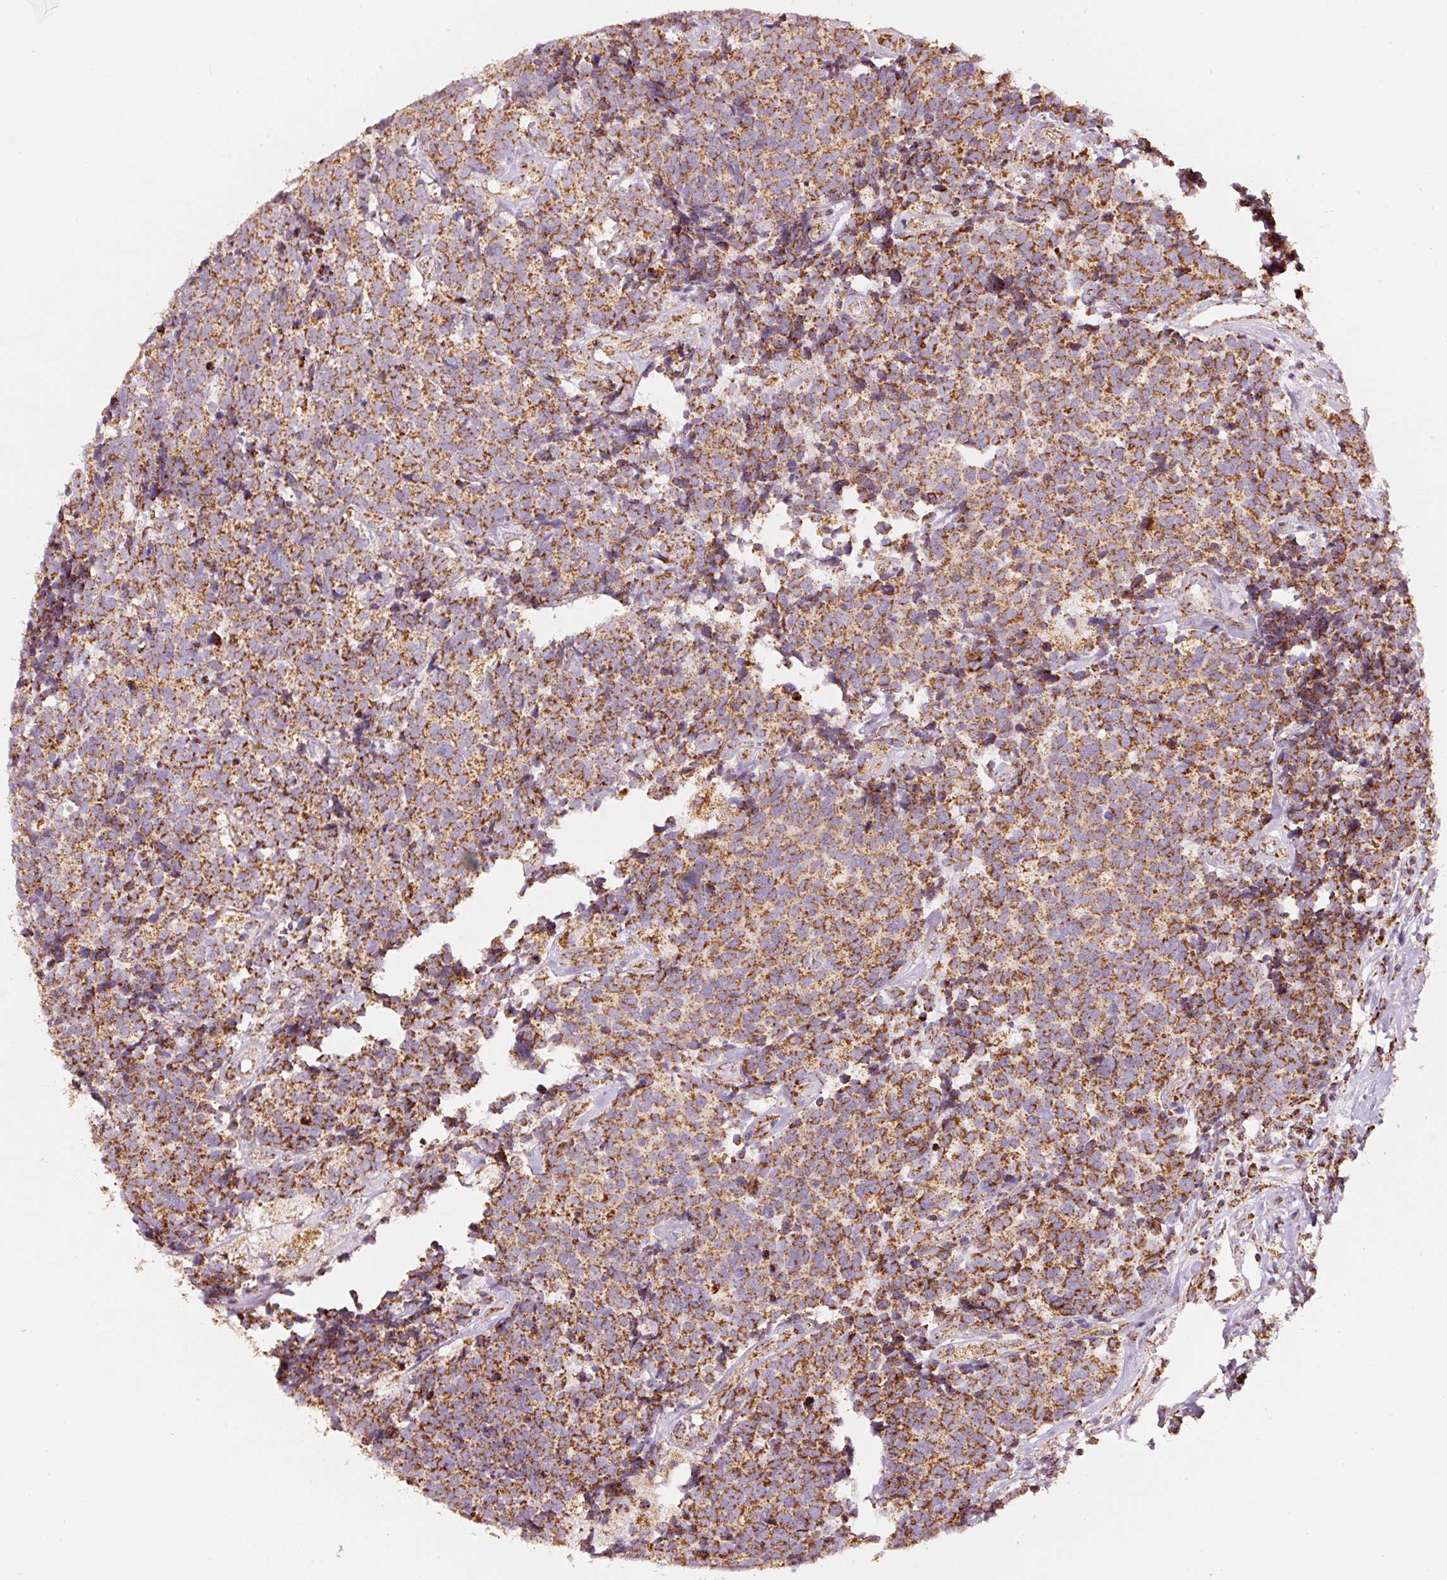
{"staining": {"intensity": "moderate", "quantity": ">75%", "location": "cytoplasmic/membranous"}, "tissue": "carcinoid", "cell_type": "Tumor cells", "image_type": "cancer", "snomed": [{"axis": "morphology", "description": "Carcinoid, malignant, NOS"}, {"axis": "topography", "description": "Skin"}], "caption": "Carcinoid (malignant) was stained to show a protein in brown. There is medium levels of moderate cytoplasmic/membranous positivity in approximately >75% of tumor cells. (DAB IHC with brightfield microscopy, high magnification).", "gene": "UQCRC1", "patient": {"sex": "female", "age": 79}}